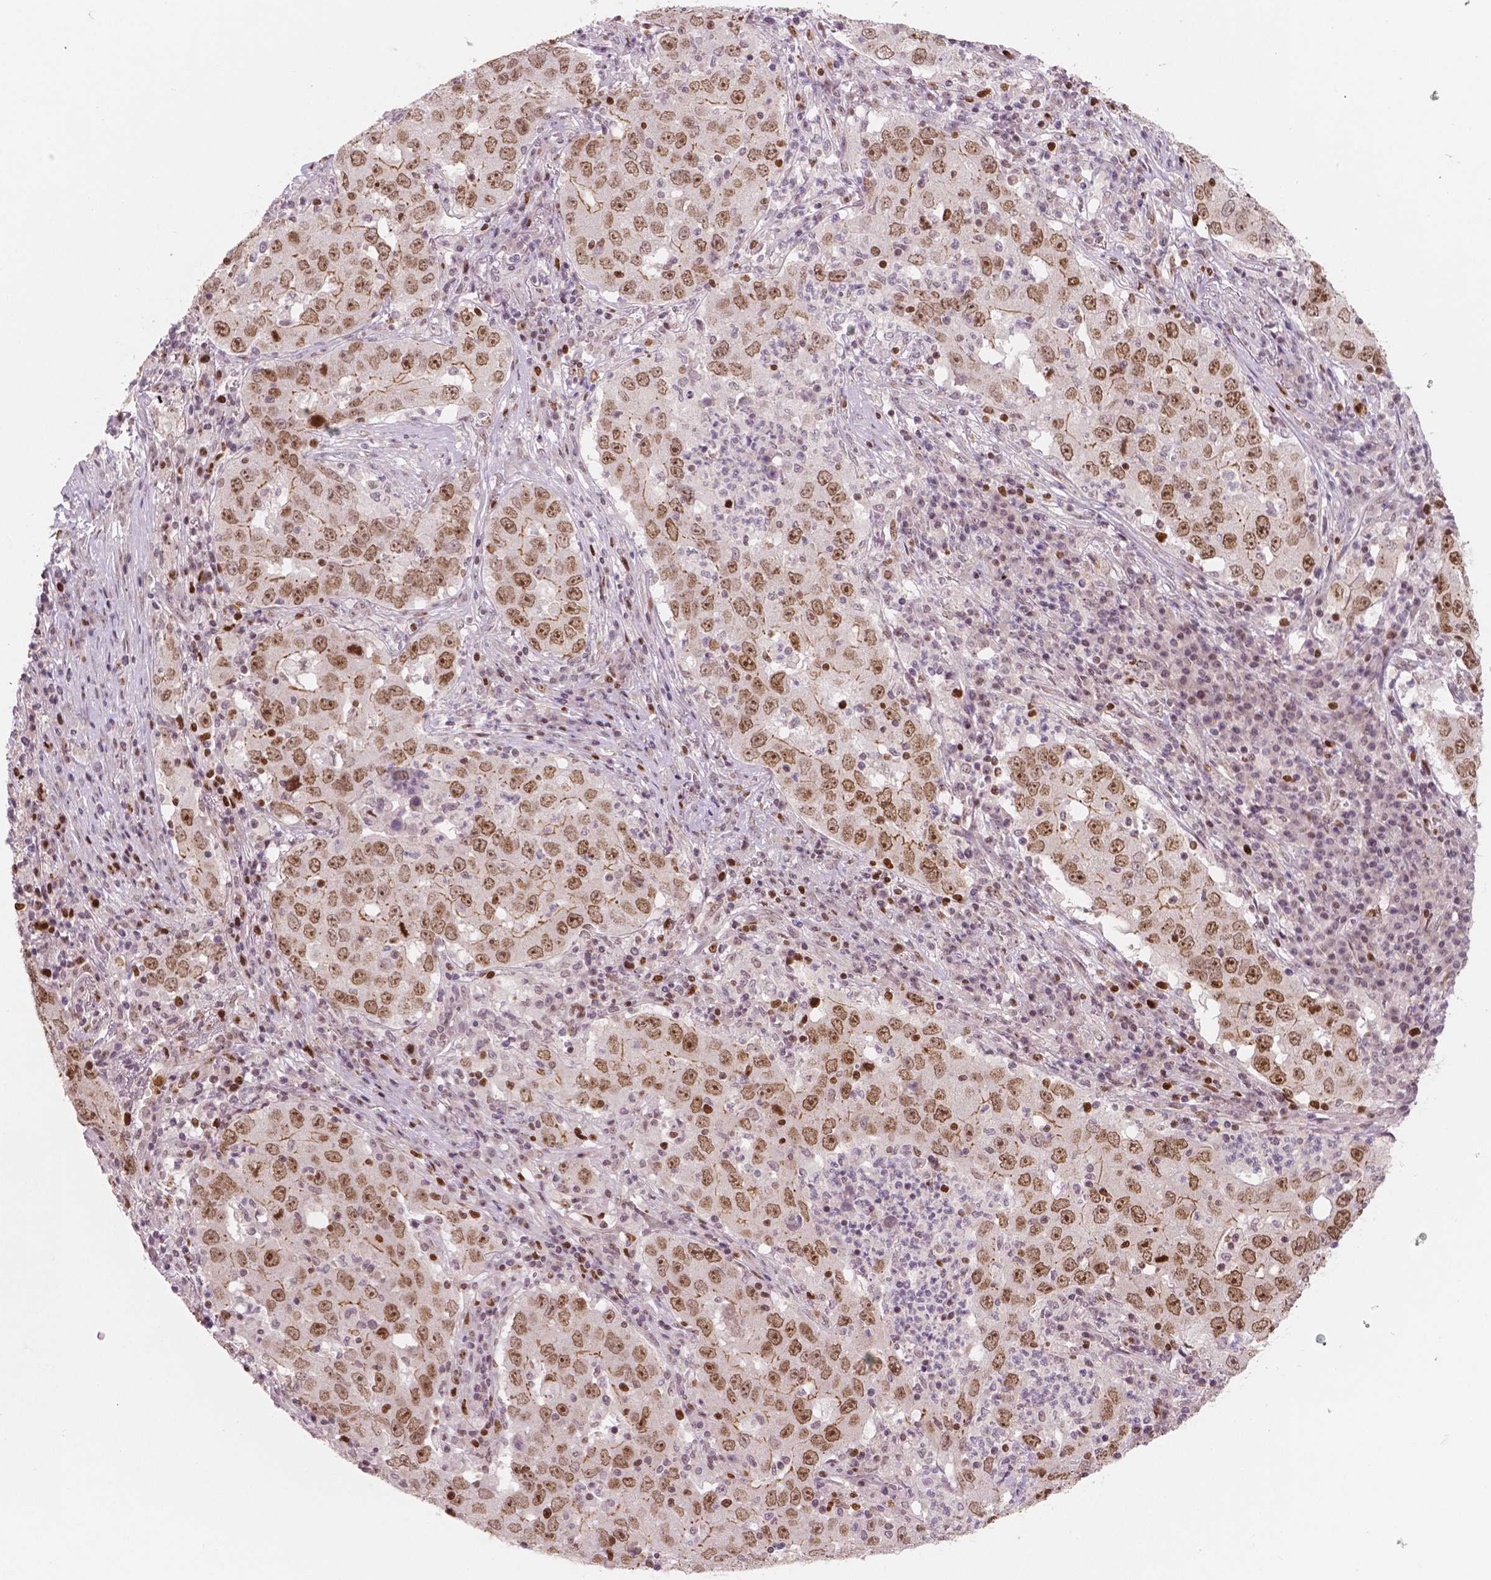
{"staining": {"intensity": "strong", "quantity": ">75%", "location": "cytoplasmic/membranous,nuclear"}, "tissue": "lung cancer", "cell_type": "Tumor cells", "image_type": "cancer", "snomed": [{"axis": "morphology", "description": "Adenocarcinoma, NOS"}, {"axis": "topography", "description": "Lung"}], "caption": "High-magnification brightfield microscopy of adenocarcinoma (lung) stained with DAB (3,3'-diaminobenzidine) (brown) and counterstained with hematoxylin (blue). tumor cells exhibit strong cytoplasmic/membranous and nuclear expression is present in approximately>75% of cells.", "gene": "NSD2", "patient": {"sex": "male", "age": 73}}